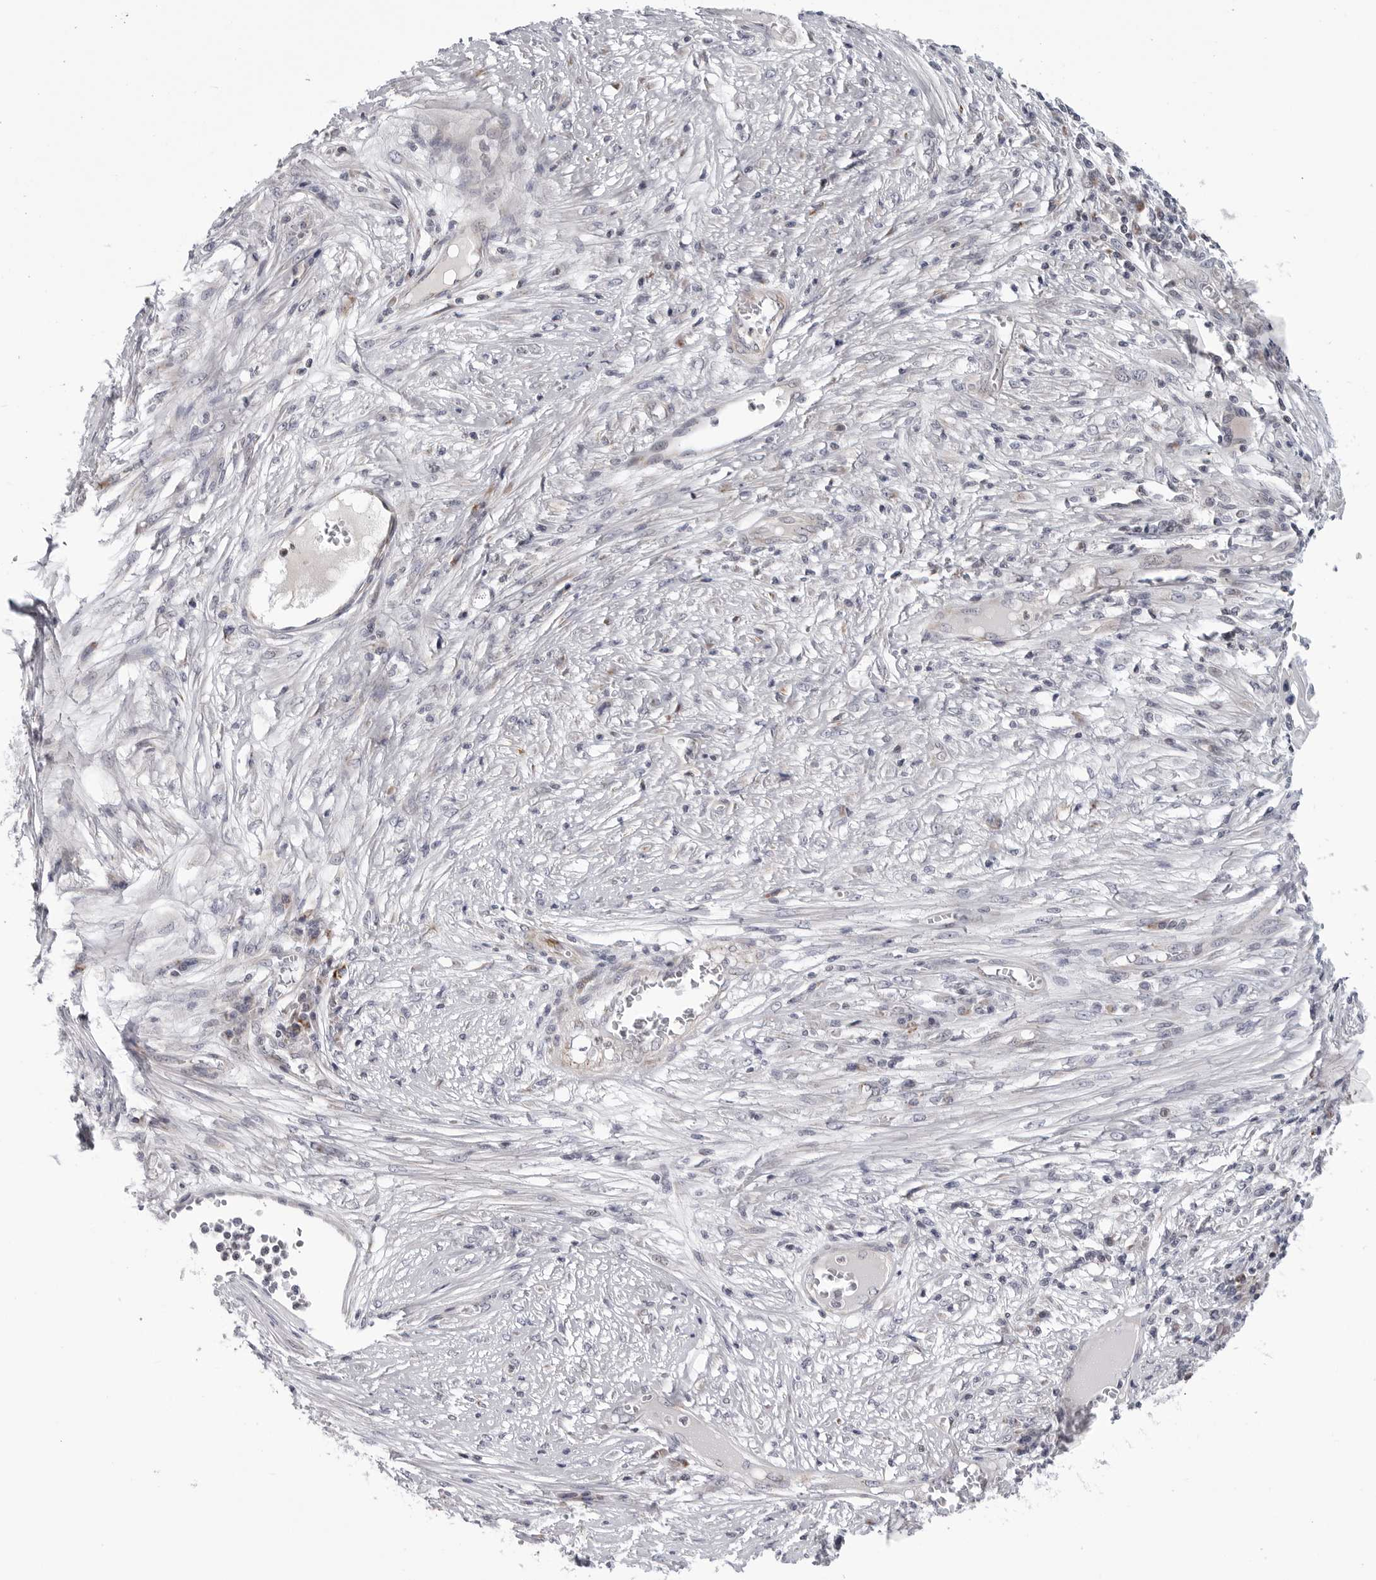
{"staining": {"intensity": "negative", "quantity": "none", "location": "none"}, "tissue": "skin cancer", "cell_type": "Tumor cells", "image_type": "cancer", "snomed": [{"axis": "morphology", "description": "Squamous cell carcinoma, NOS"}, {"axis": "topography", "description": "Skin"}], "caption": "A micrograph of human skin cancer is negative for staining in tumor cells.", "gene": "CDK20", "patient": {"sex": "male", "age": 55}}